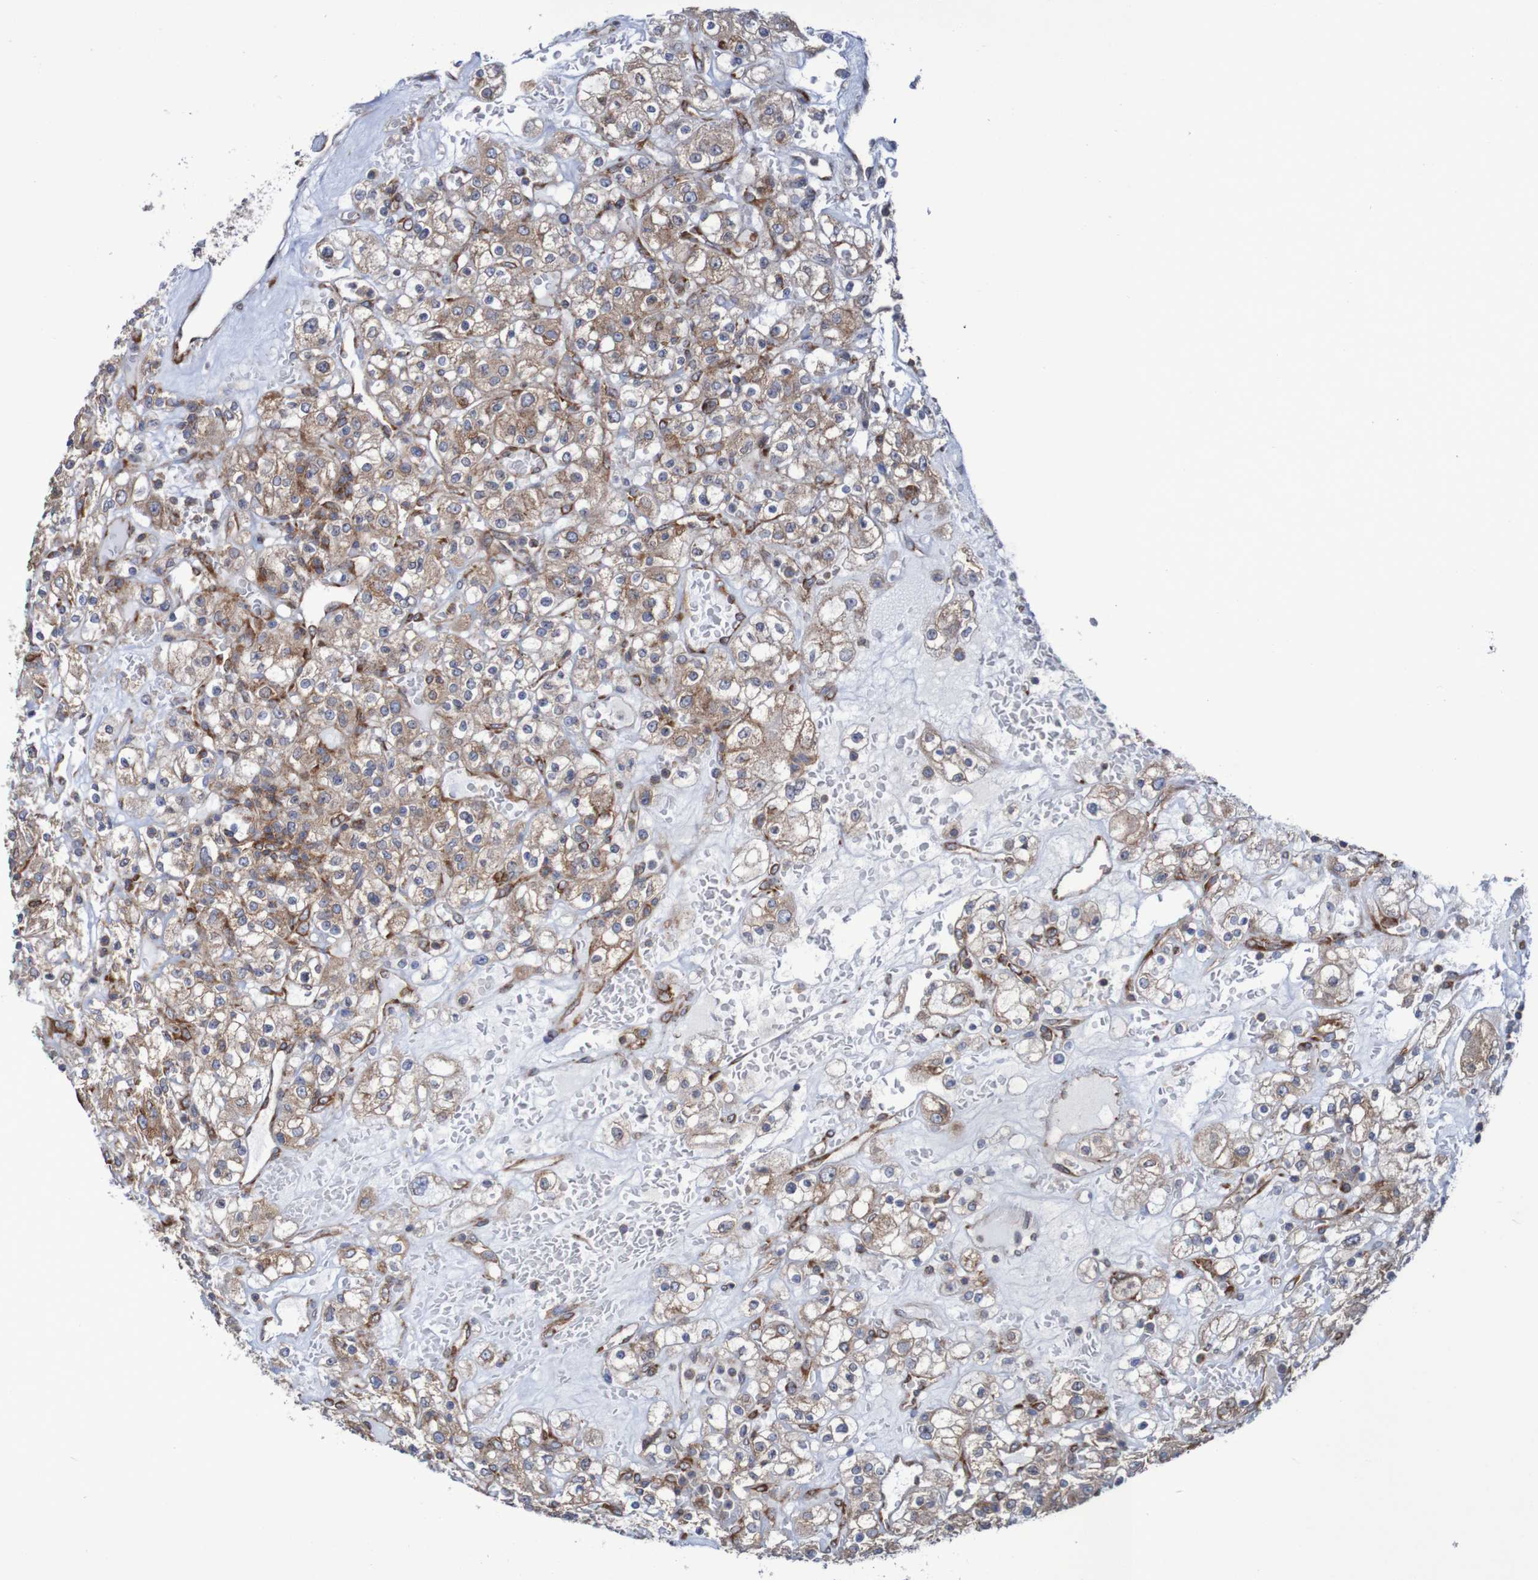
{"staining": {"intensity": "moderate", "quantity": ">75%", "location": "cytoplasmic/membranous"}, "tissue": "renal cancer", "cell_type": "Tumor cells", "image_type": "cancer", "snomed": [{"axis": "morphology", "description": "Normal tissue, NOS"}, {"axis": "morphology", "description": "Adenocarcinoma, NOS"}, {"axis": "topography", "description": "Kidney"}], "caption": "A brown stain shows moderate cytoplasmic/membranous expression of a protein in renal cancer (adenocarcinoma) tumor cells. The protein is shown in brown color, while the nuclei are stained blue.", "gene": "FXR2", "patient": {"sex": "female", "age": 72}}